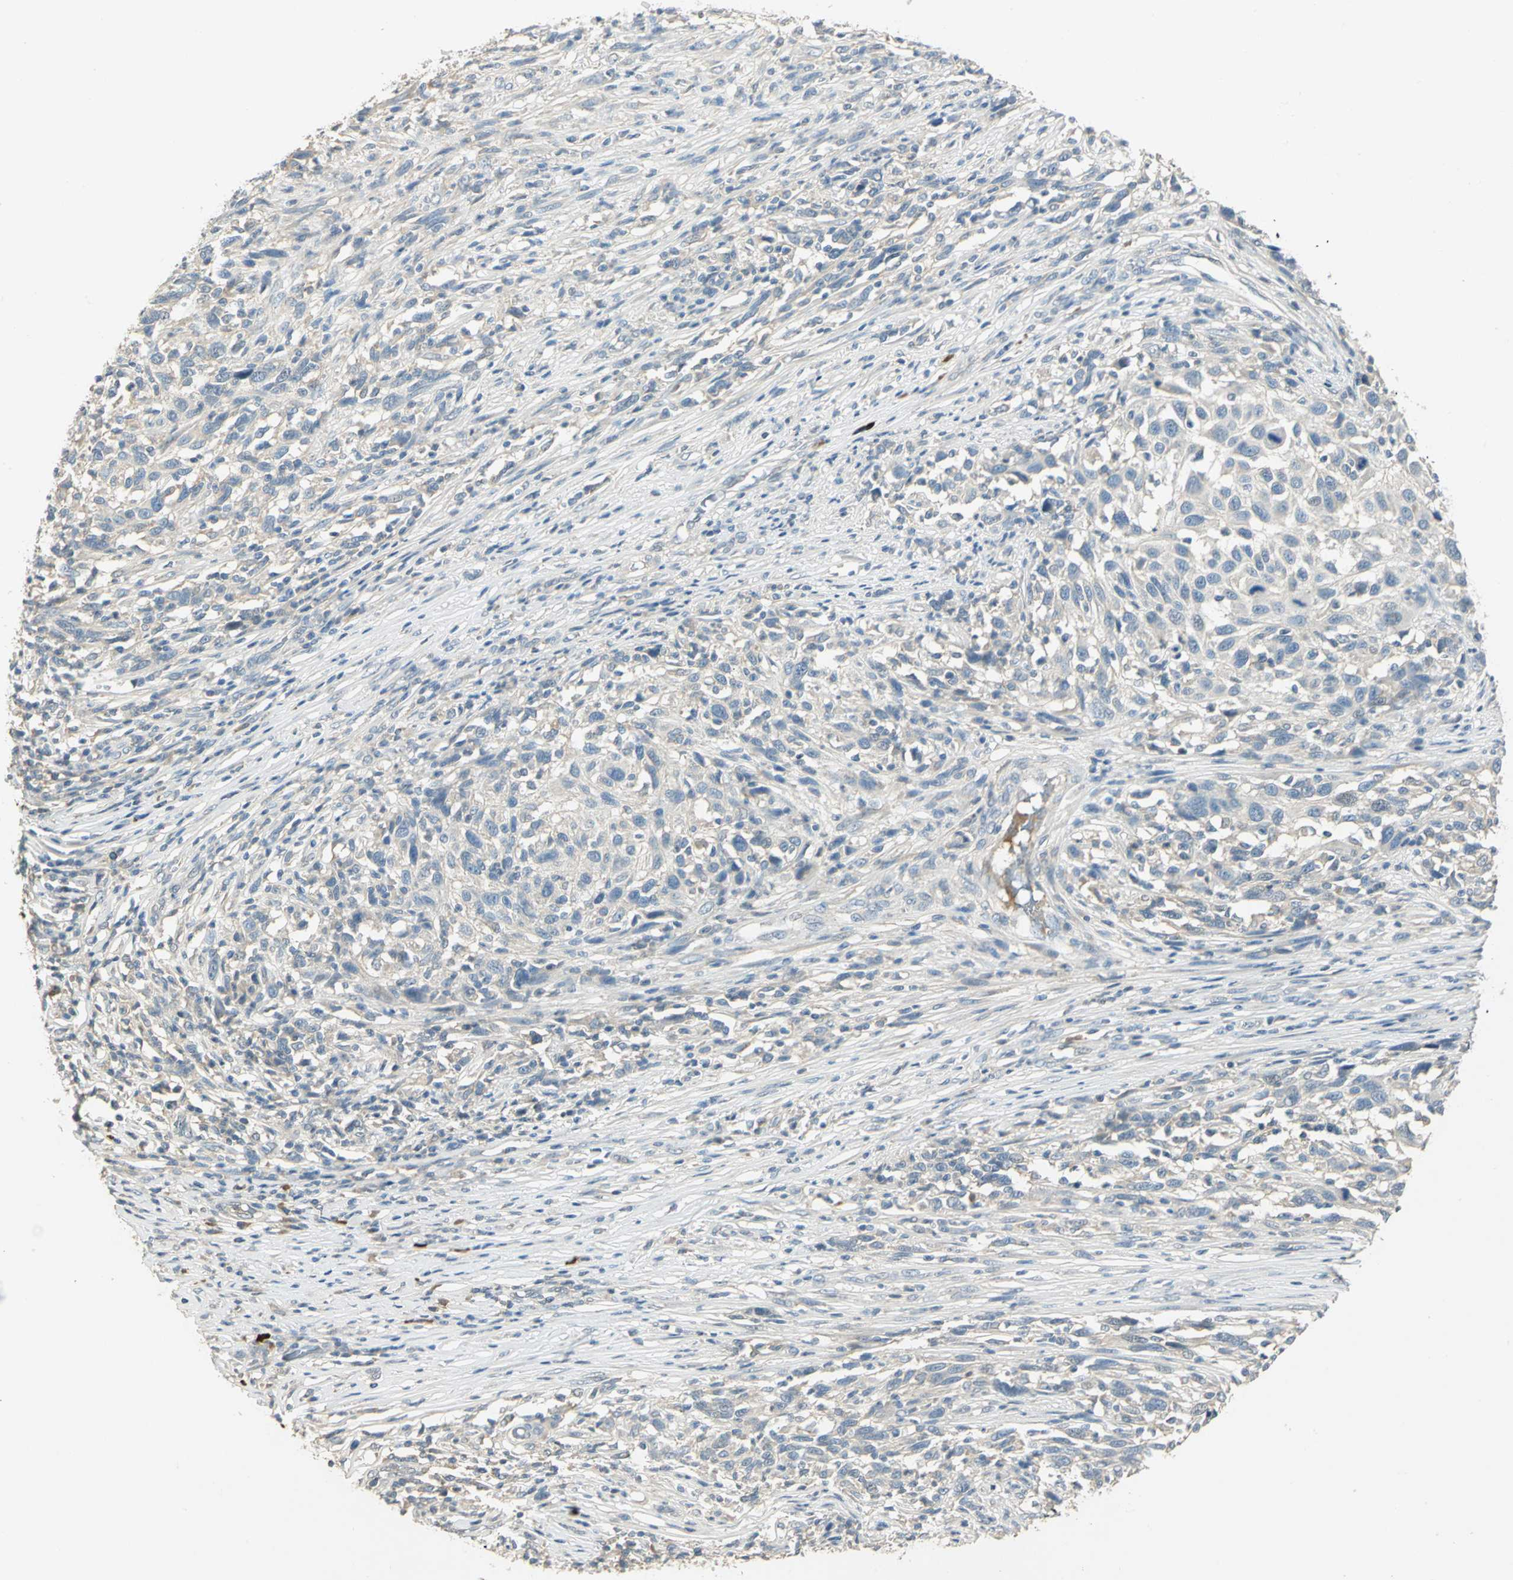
{"staining": {"intensity": "negative", "quantity": "none", "location": "none"}, "tissue": "melanoma", "cell_type": "Tumor cells", "image_type": "cancer", "snomed": [{"axis": "morphology", "description": "Malignant melanoma, Metastatic site"}, {"axis": "topography", "description": "Lymph node"}], "caption": "Tumor cells show no significant staining in melanoma.", "gene": "PROC", "patient": {"sex": "male", "age": 61}}